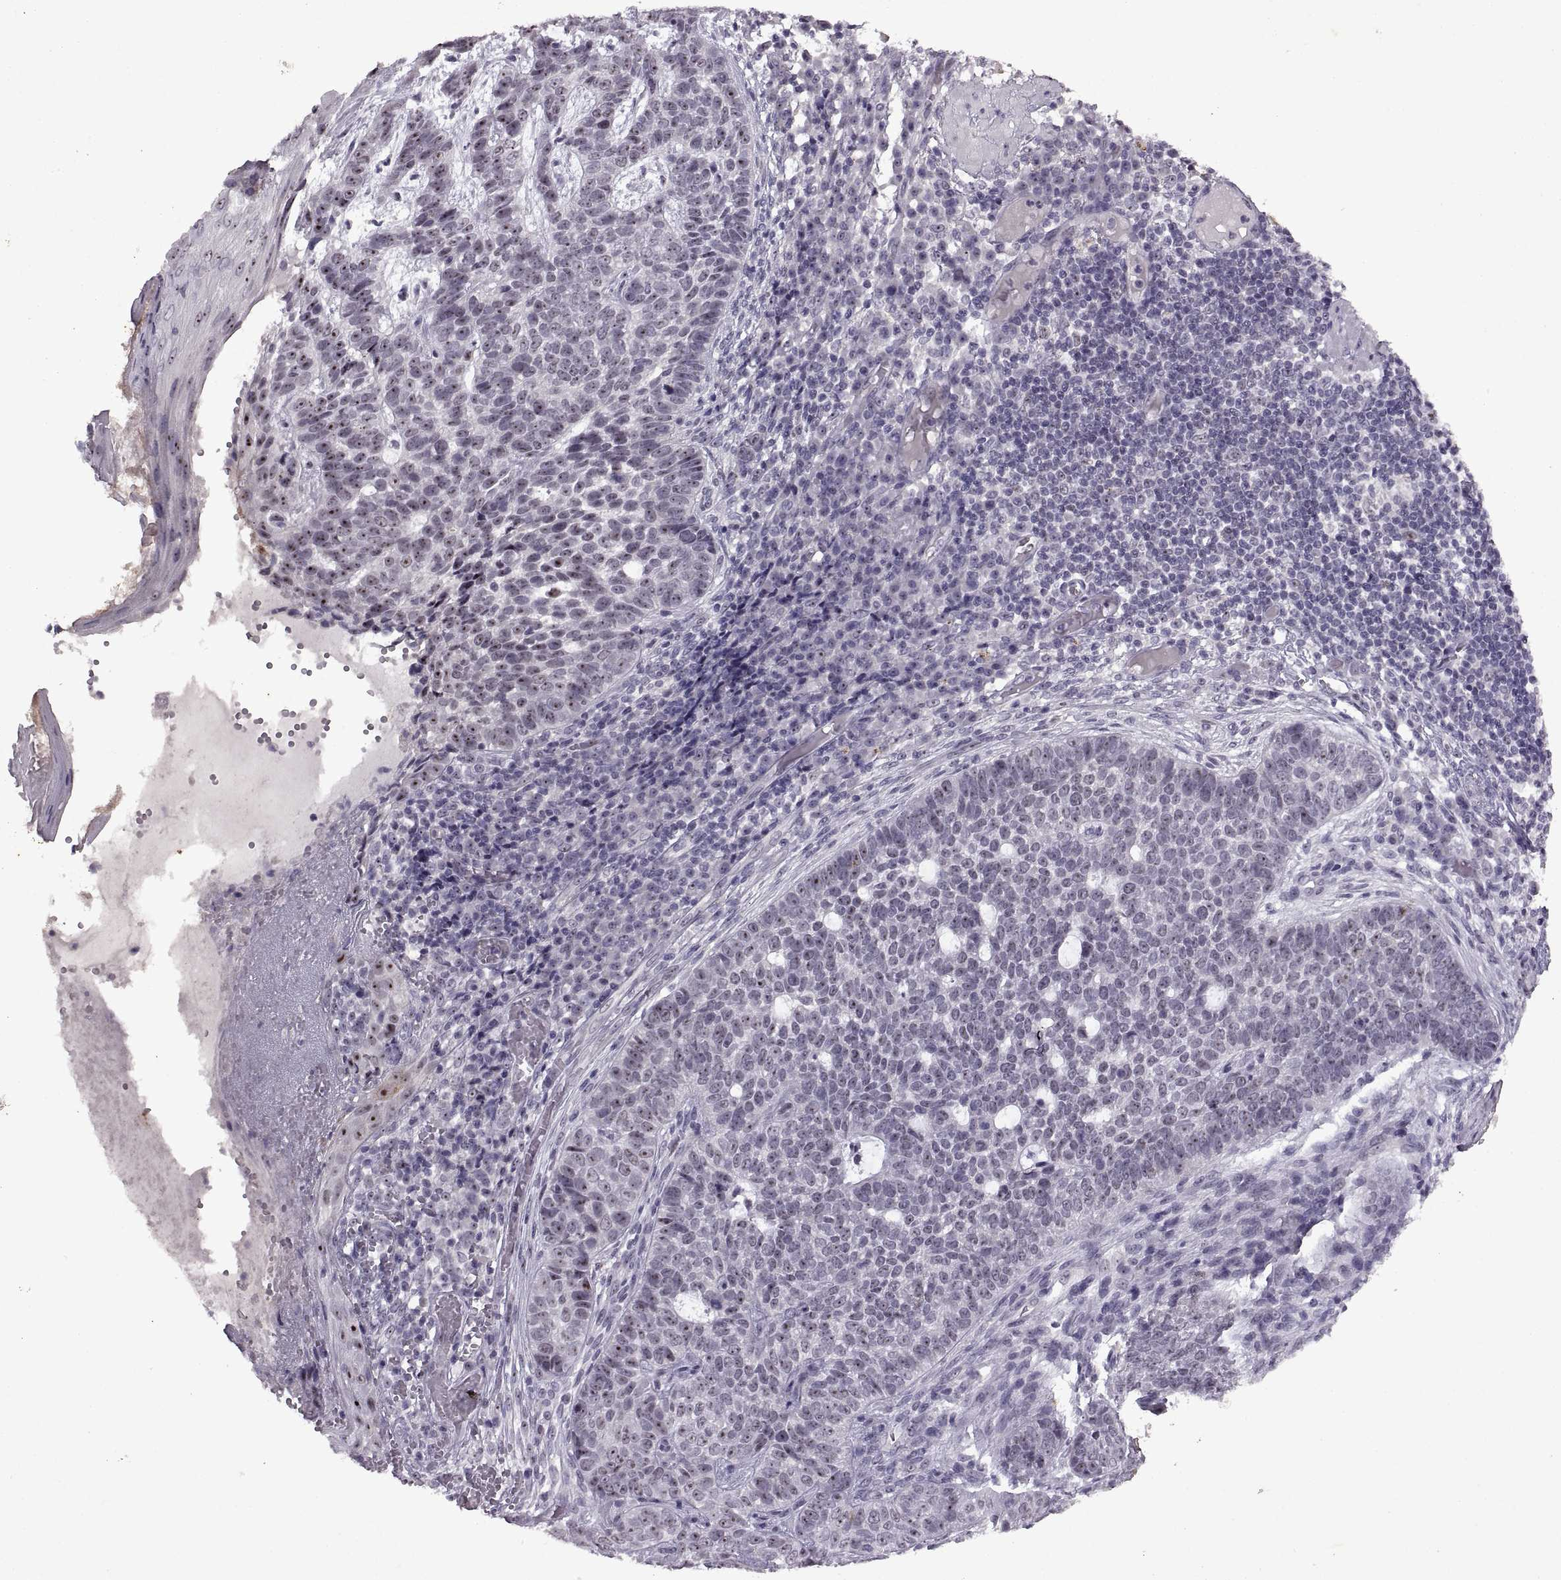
{"staining": {"intensity": "strong", "quantity": "25%-75%", "location": "nuclear"}, "tissue": "skin cancer", "cell_type": "Tumor cells", "image_type": "cancer", "snomed": [{"axis": "morphology", "description": "Basal cell carcinoma"}, {"axis": "topography", "description": "Skin"}], "caption": "DAB immunohistochemical staining of human skin cancer exhibits strong nuclear protein staining in approximately 25%-75% of tumor cells.", "gene": "SINHCAF", "patient": {"sex": "female", "age": 69}}